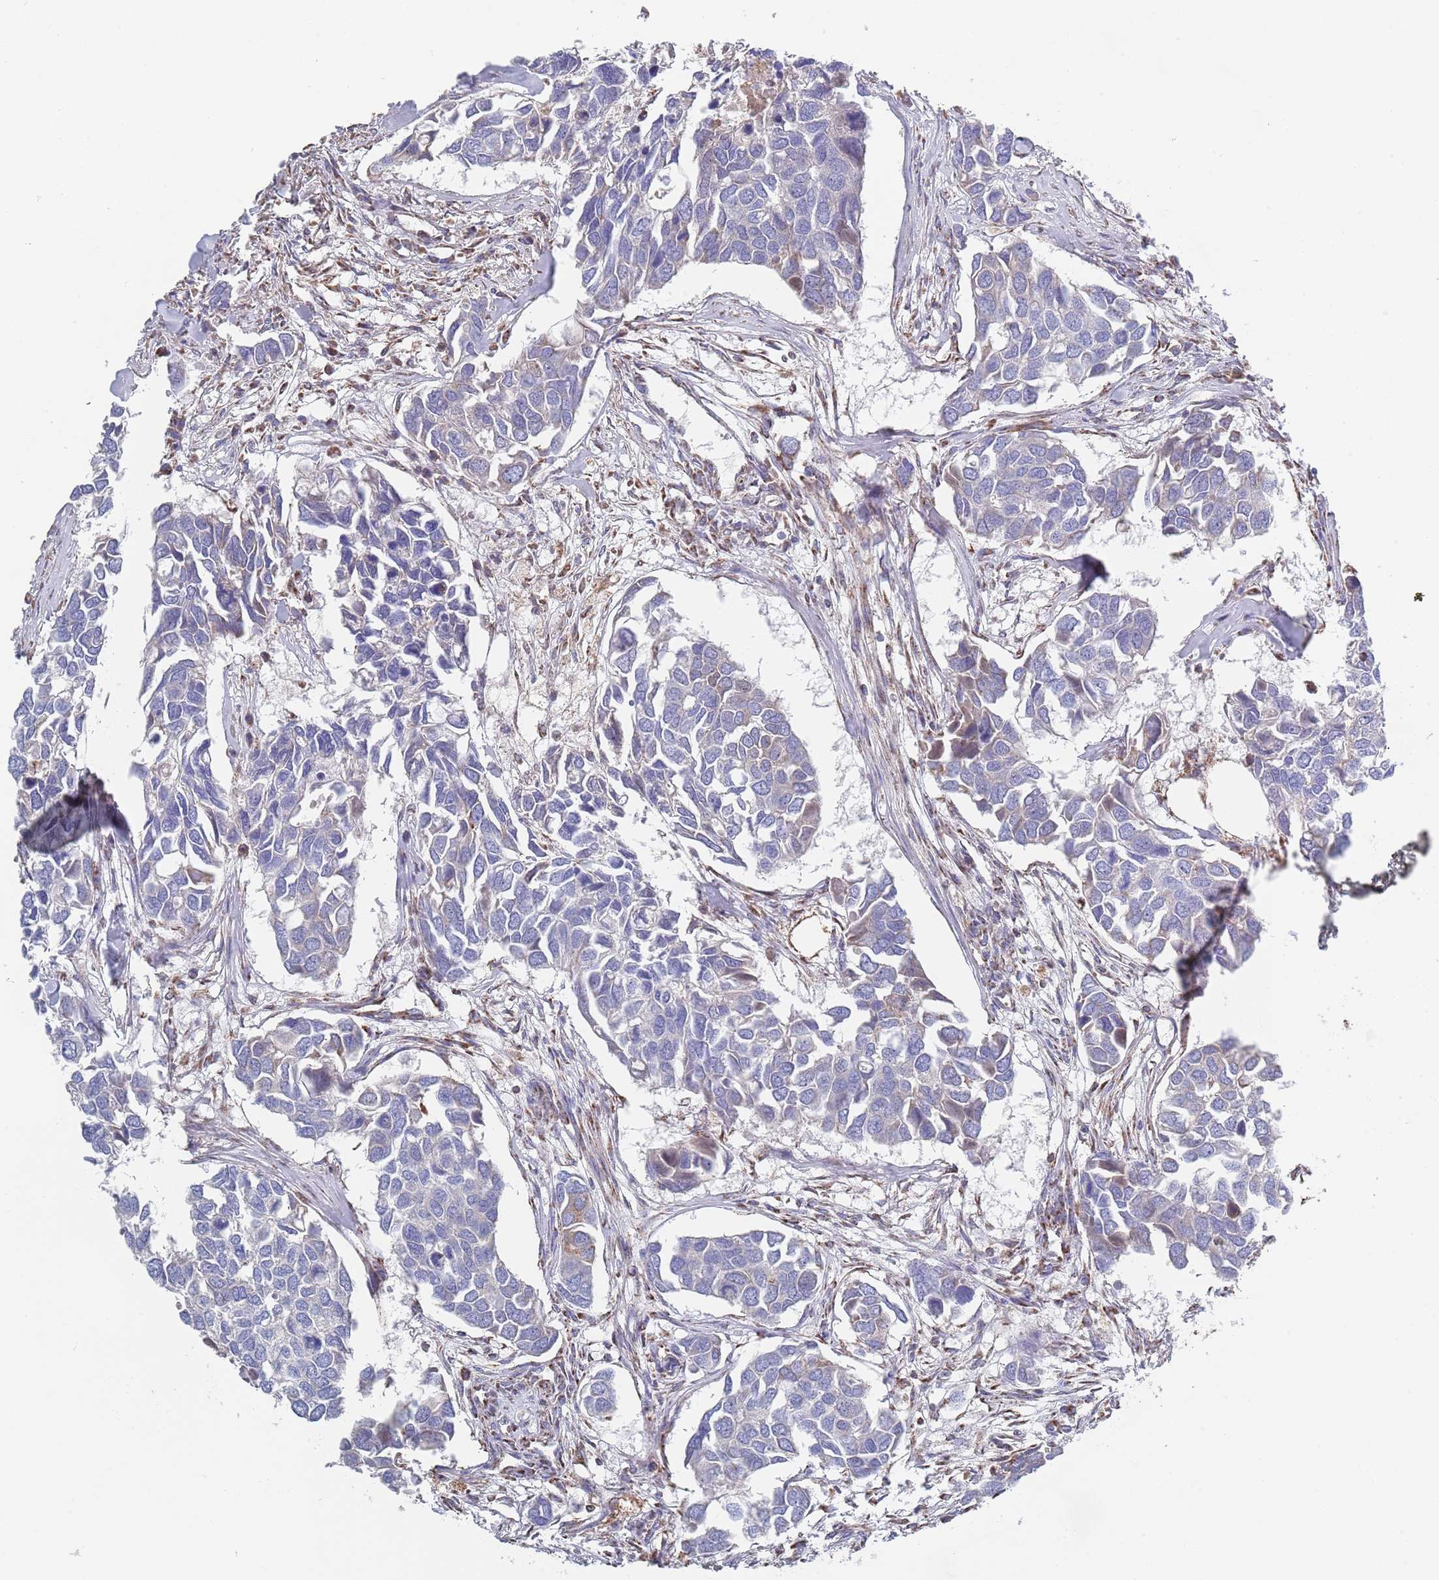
{"staining": {"intensity": "negative", "quantity": "none", "location": "none"}, "tissue": "breast cancer", "cell_type": "Tumor cells", "image_type": "cancer", "snomed": [{"axis": "morphology", "description": "Duct carcinoma"}, {"axis": "topography", "description": "Breast"}], "caption": "Image shows no protein expression in tumor cells of breast cancer tissue.", "gene": "PGP", "patient": {"sex": "female", "age": 83}}